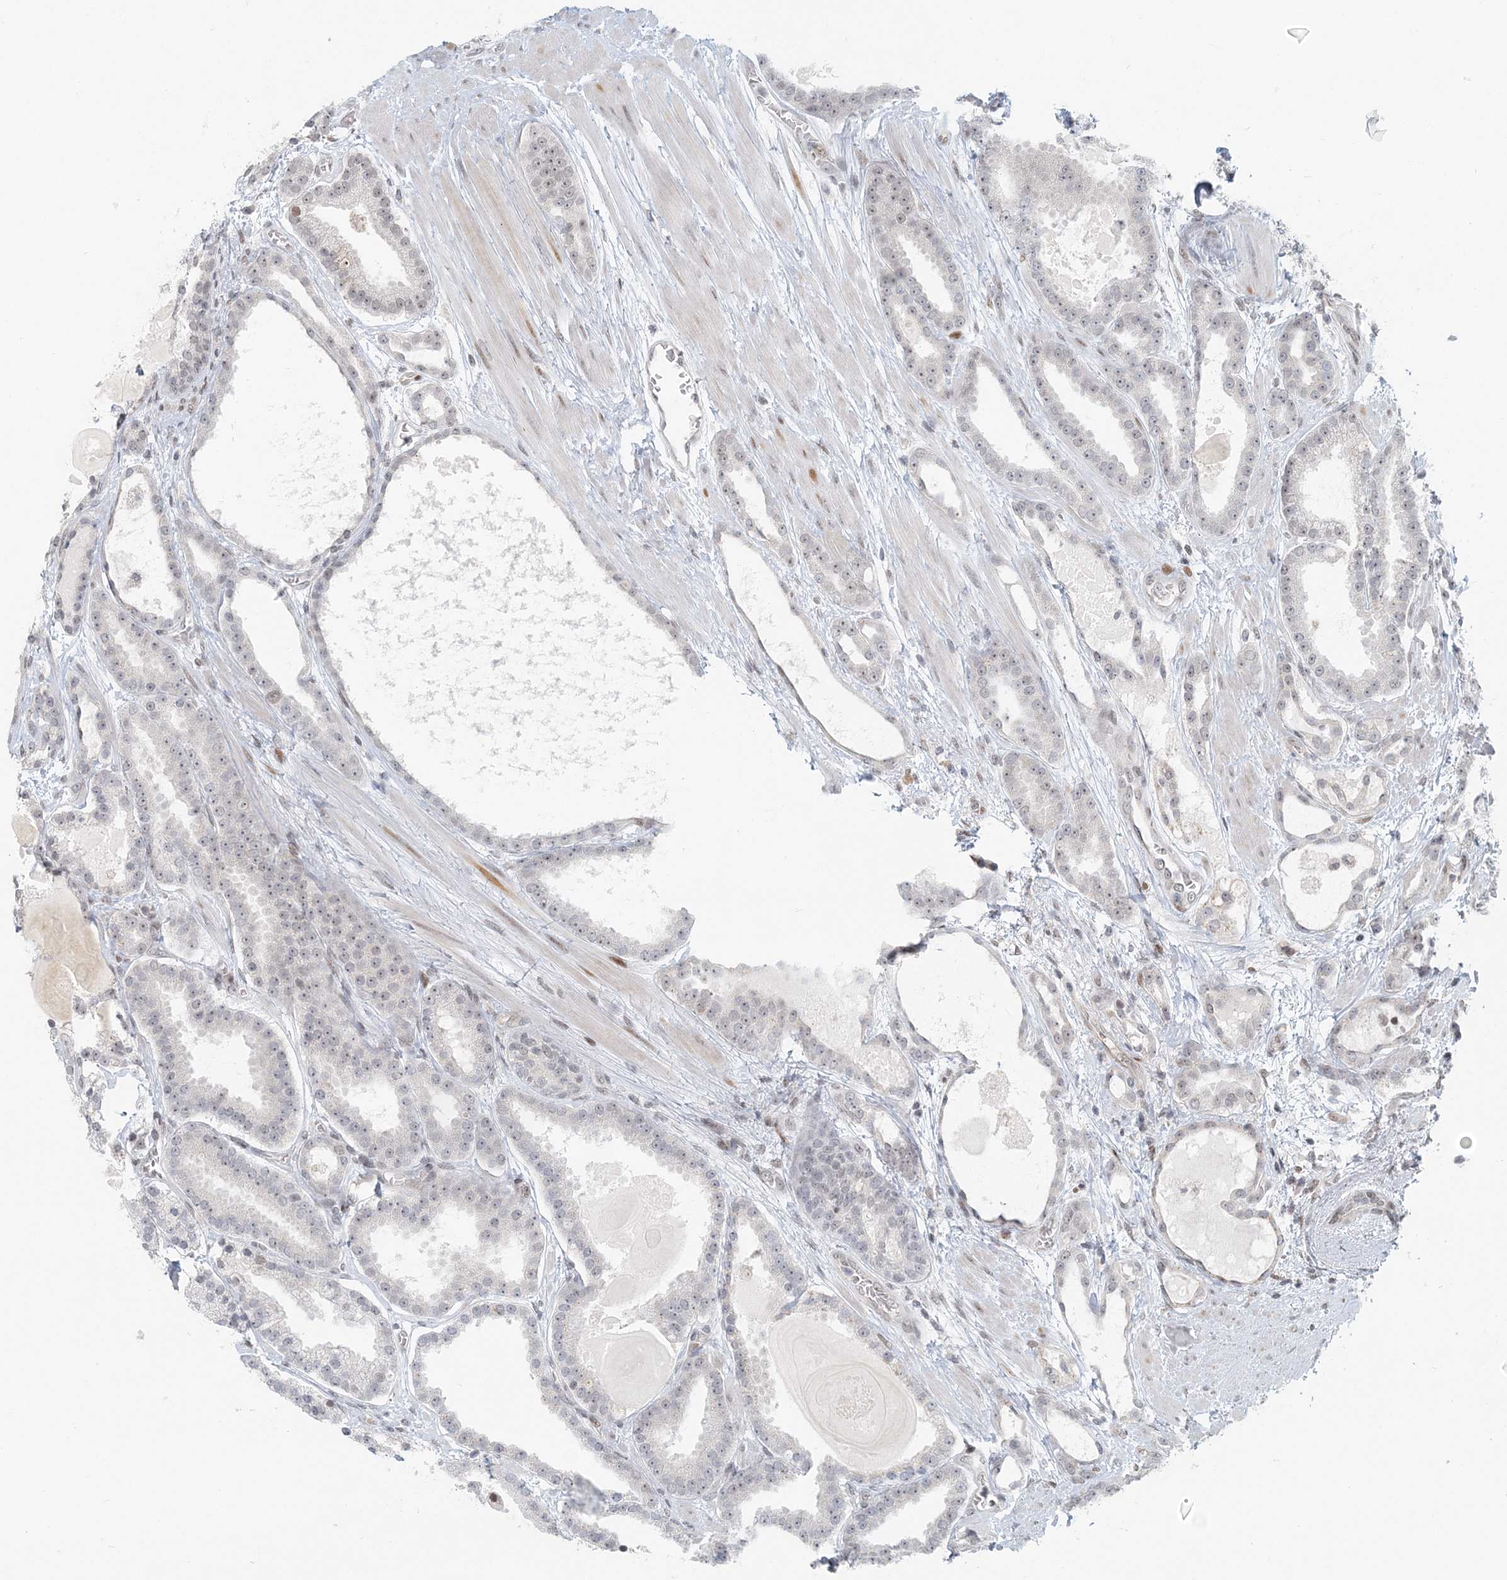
{"staining": {"intensity": "weak", "quantity": "<25%", "location": "nuclear"}, "tissue": "prostate cancer", "cell_type": "Tumor cells", "image_type": "cancer", "snomed": [{"axis": "morphology", "description": "Adenocarcinoma, High grade"}, {"axis": "topography", "description": "Prostate"}], "caption": "Photomicrograph shows no protein positivity in tumor cells of prostate cancer (adenocarcinoma (high-grade)) tissue.", "gene": "BAZ1B", "patient": {"sex": "male", "age": 60}}